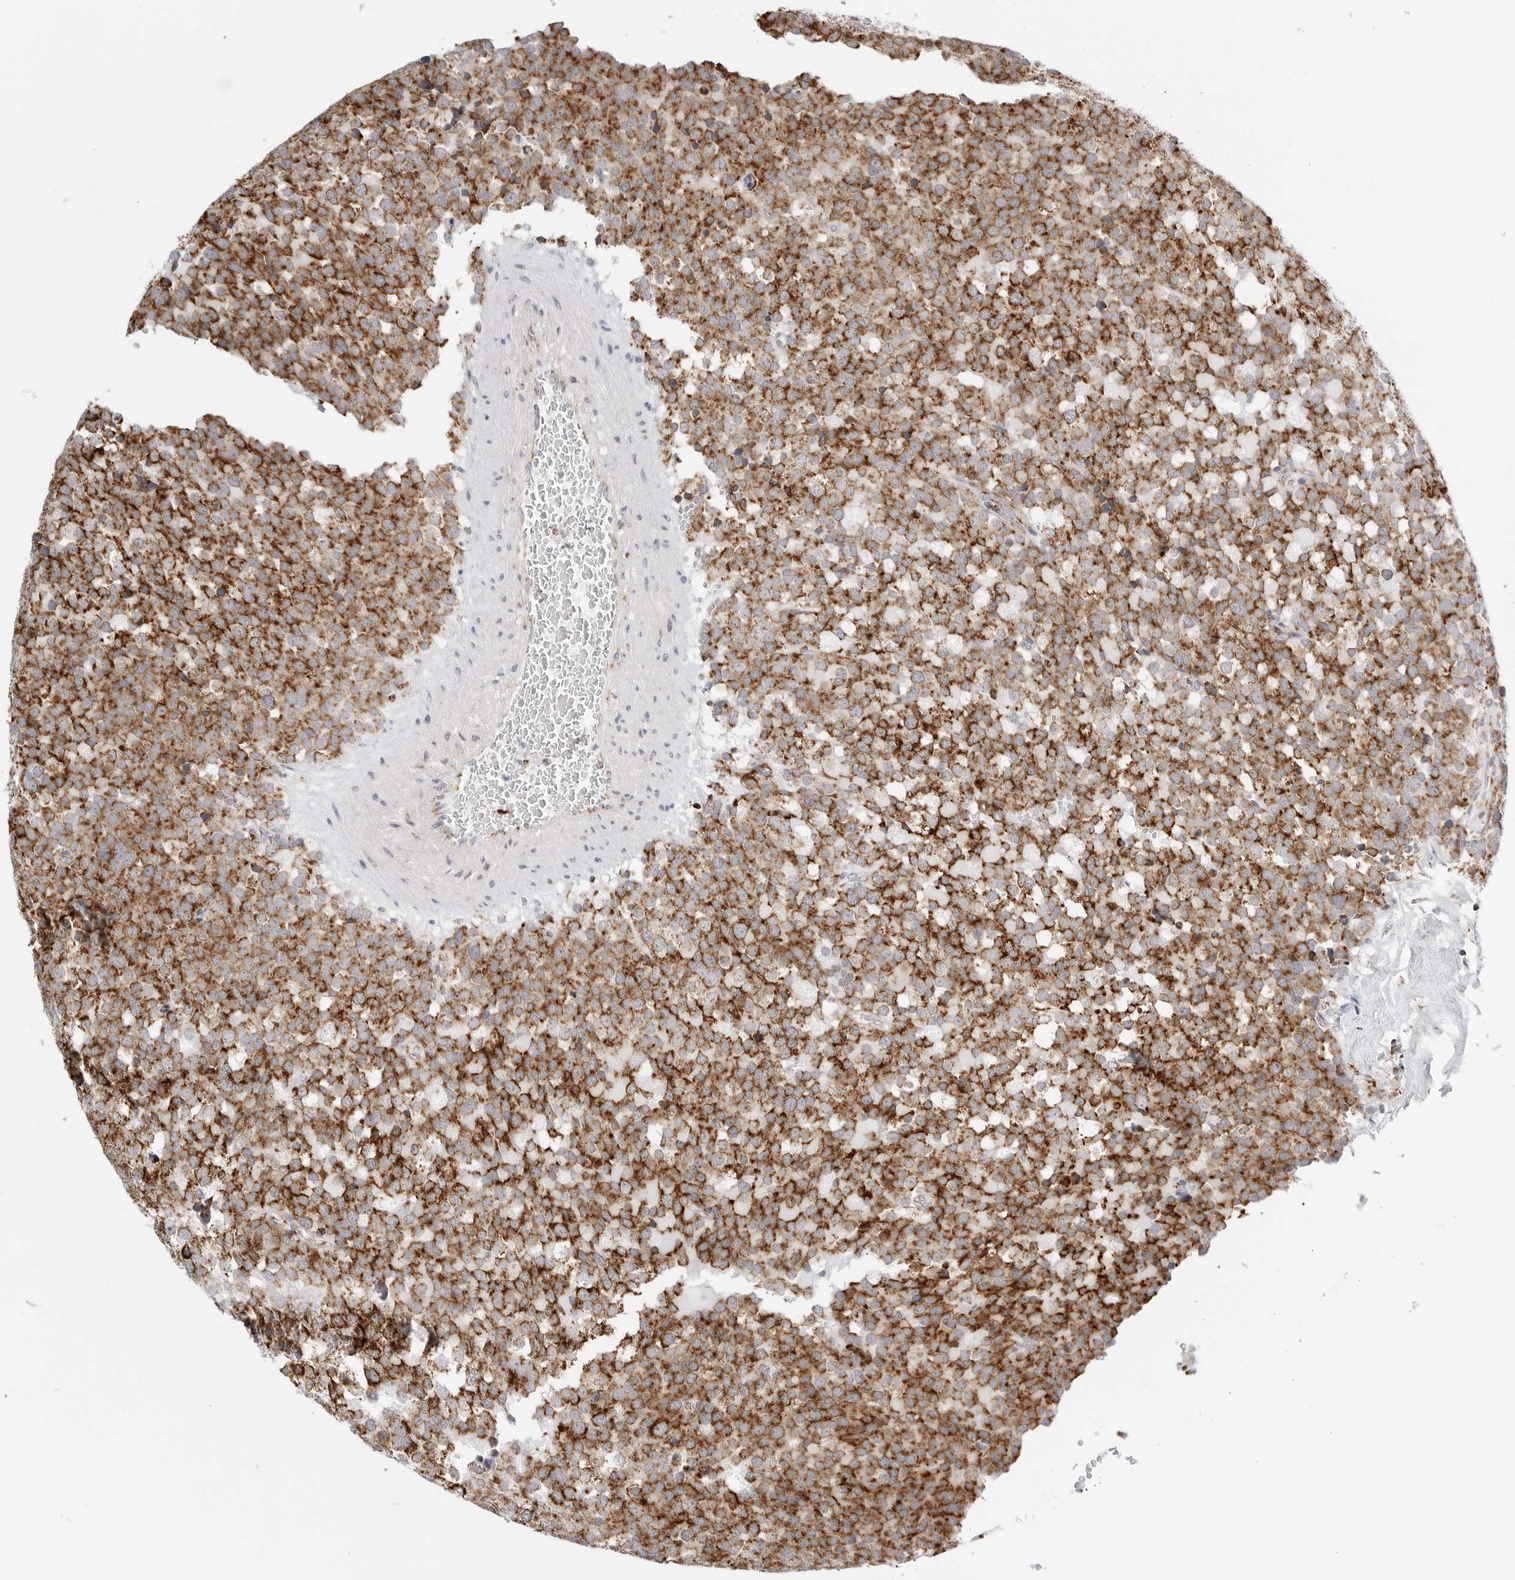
{"staining": {"intensity": "strong", "quantity": ">75%", "location": "cytoplasmic/membranous"}, "tissue": "testis cancer", "cell_type": "Tumor cells", "image_type": "cancer", "snomed": [{"axis": "morphology", "description": "Seminoma, NOS"}, {"axis": "topography", "description": "Testis"}], "caption": "Immunohistochemical staining of human testis cancer reveals high levels of strong cytoplasmic/membranous protein expression in about >75% of tumor cells. The protein is shown in brown color, while the nuclei are stained blue.", "gene": "ATP5IF1", "patient": {"sex": "male", "age": 71}}